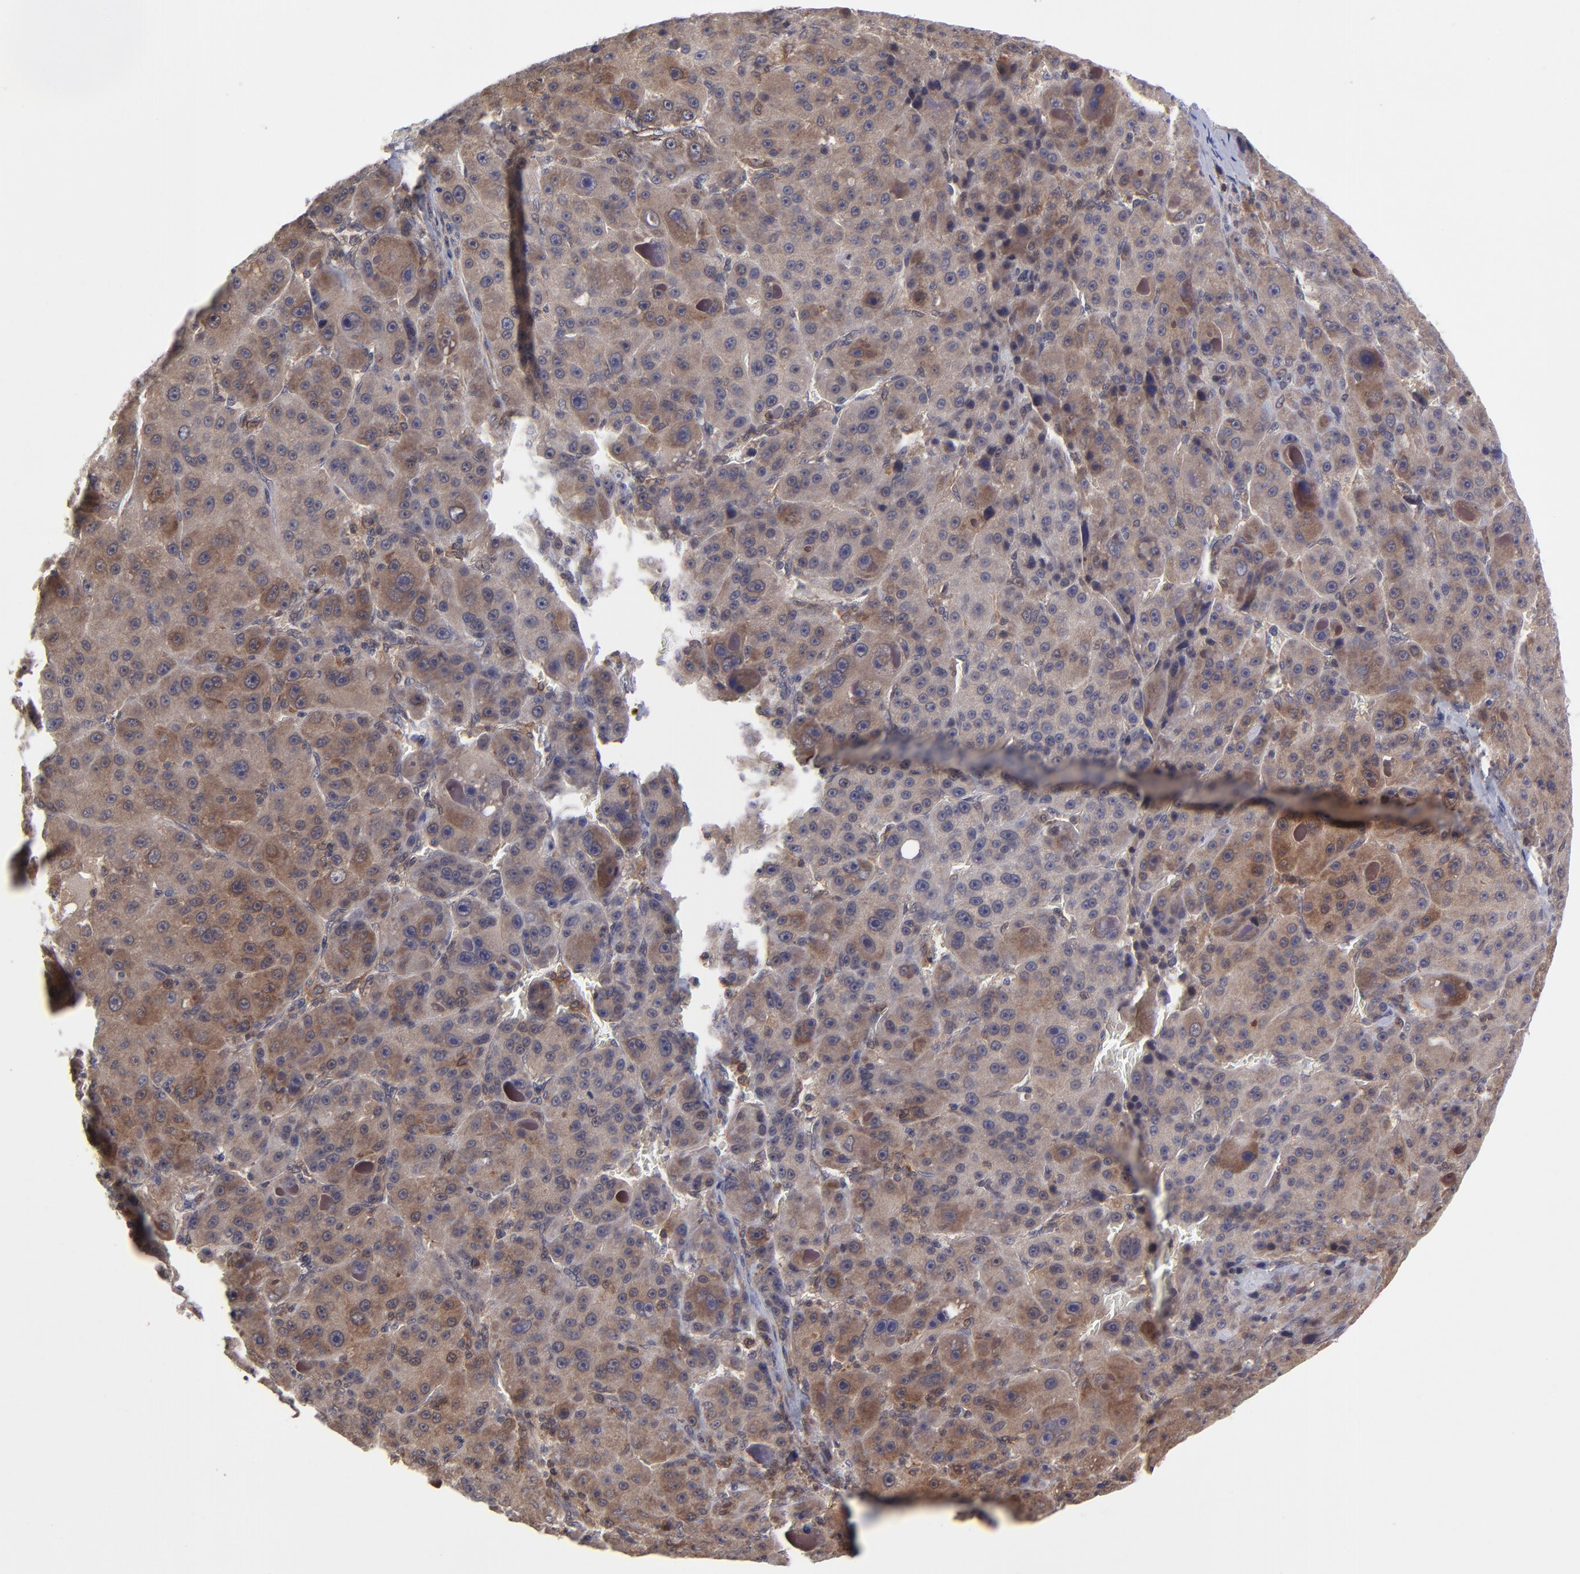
{"staining": {"intensity": "moderate", "quantity": "25%-75%", "location": "cytoplasmic/membranous"}, "tissue": "liver cancer", "cell_type": "Tumor cells", "image_type": "cancer", "snomed": [{"axis": "morphology", "description": "Carcinoma, Hepatocellular, NOS"}, {"axis": "topography", "description": "Liver"}], "caption": "The micrograph exhibits a brown stain indicating the presence of a protein in the cytoplasmic/membranous of tumor cells in liver cancer (hepatocellular carcinoma).", "gene": "UBE2L6", "patient": {"sex": "male", "age": 76}}